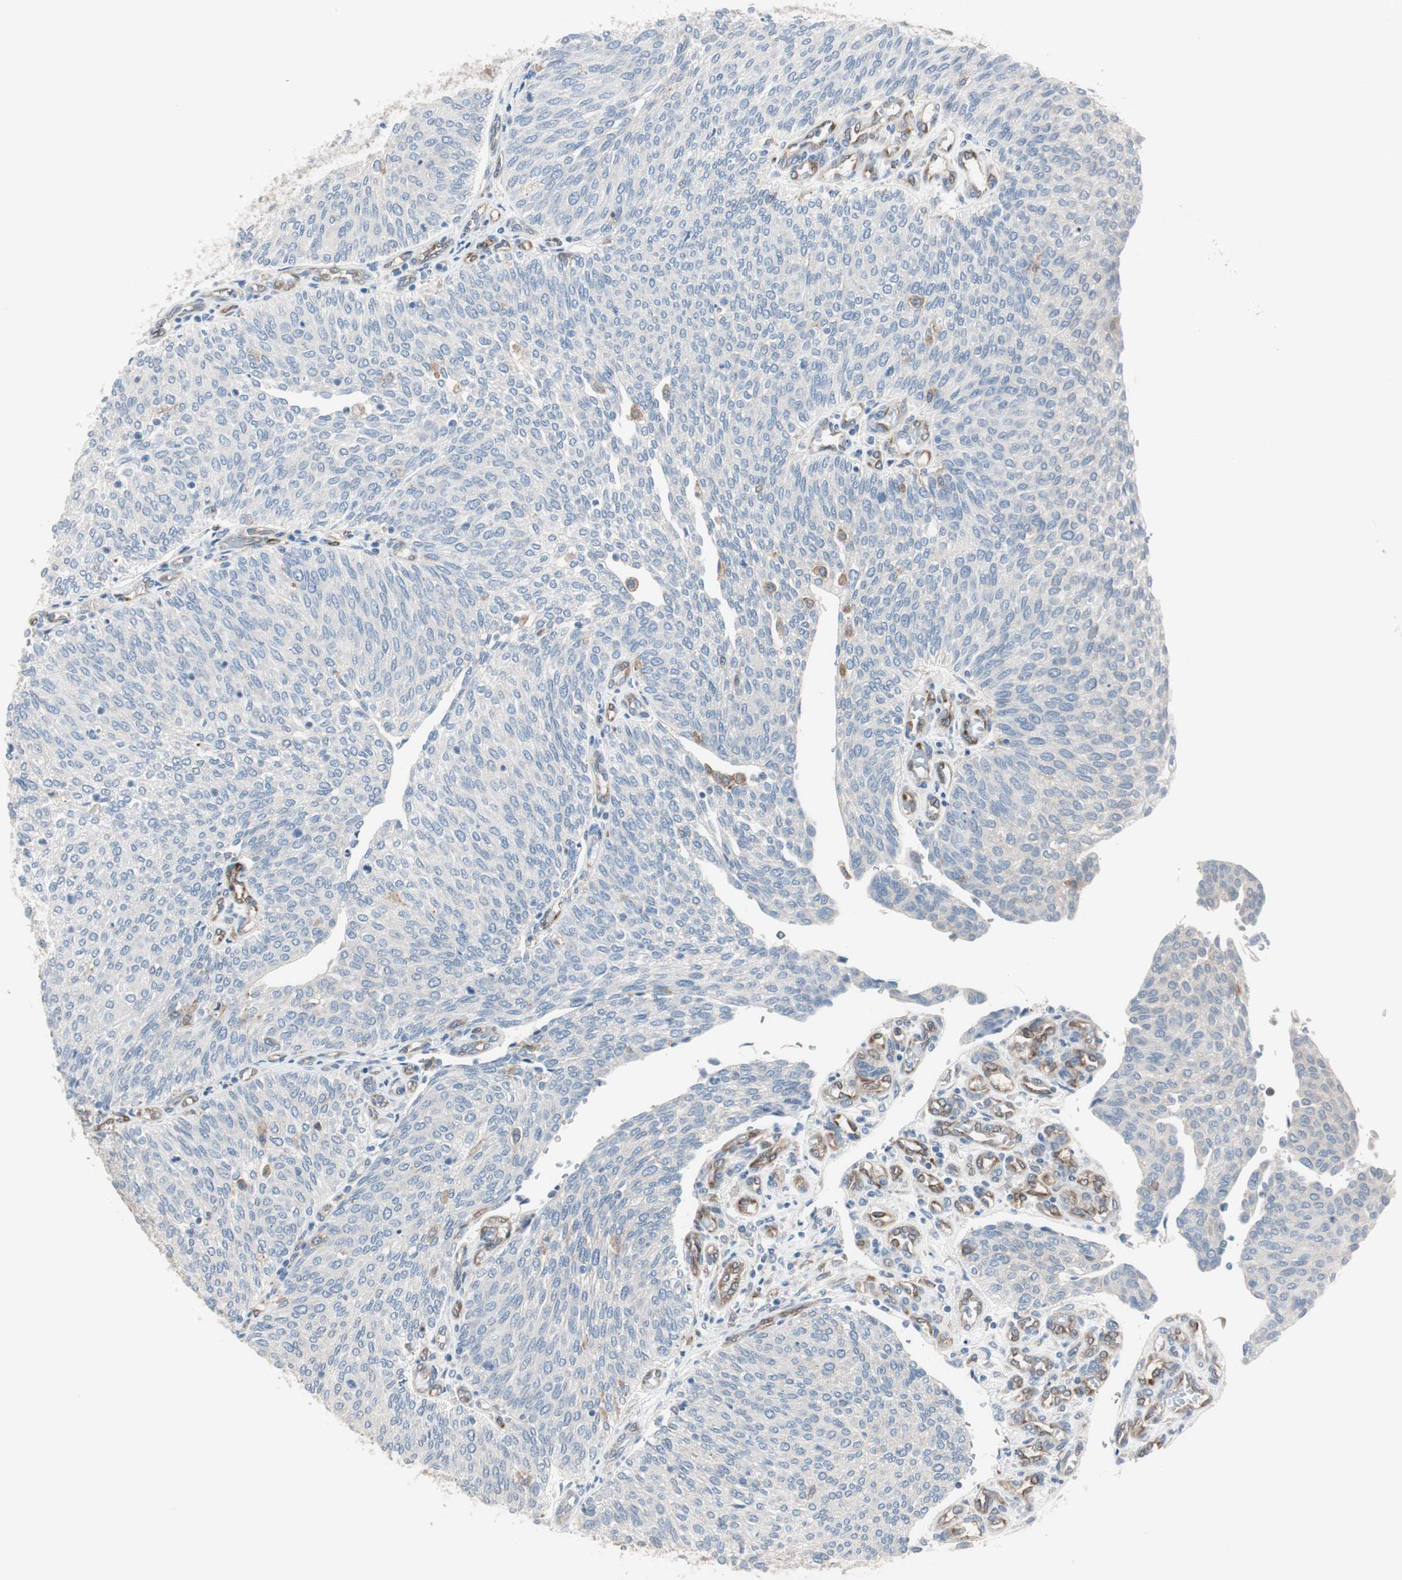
{"staining": {"intensity": "negative", "quantity": "none", "location": "none"}, "tissue": "urothelial cancer", "cell_type": "Tumor cells", "image_type": "cancer", "snomed": [{"axis": "morphology", "description": "Urothelial carcinoma, Low grade"}, {"axis": "topography", "description": "Urinary bladder"}], "caption": "A histopathology image of human urothelial cancer is negative for staining in tumor cells.", "gene": "SWAP70", "patient": {"sex": "female", "age": 79}}